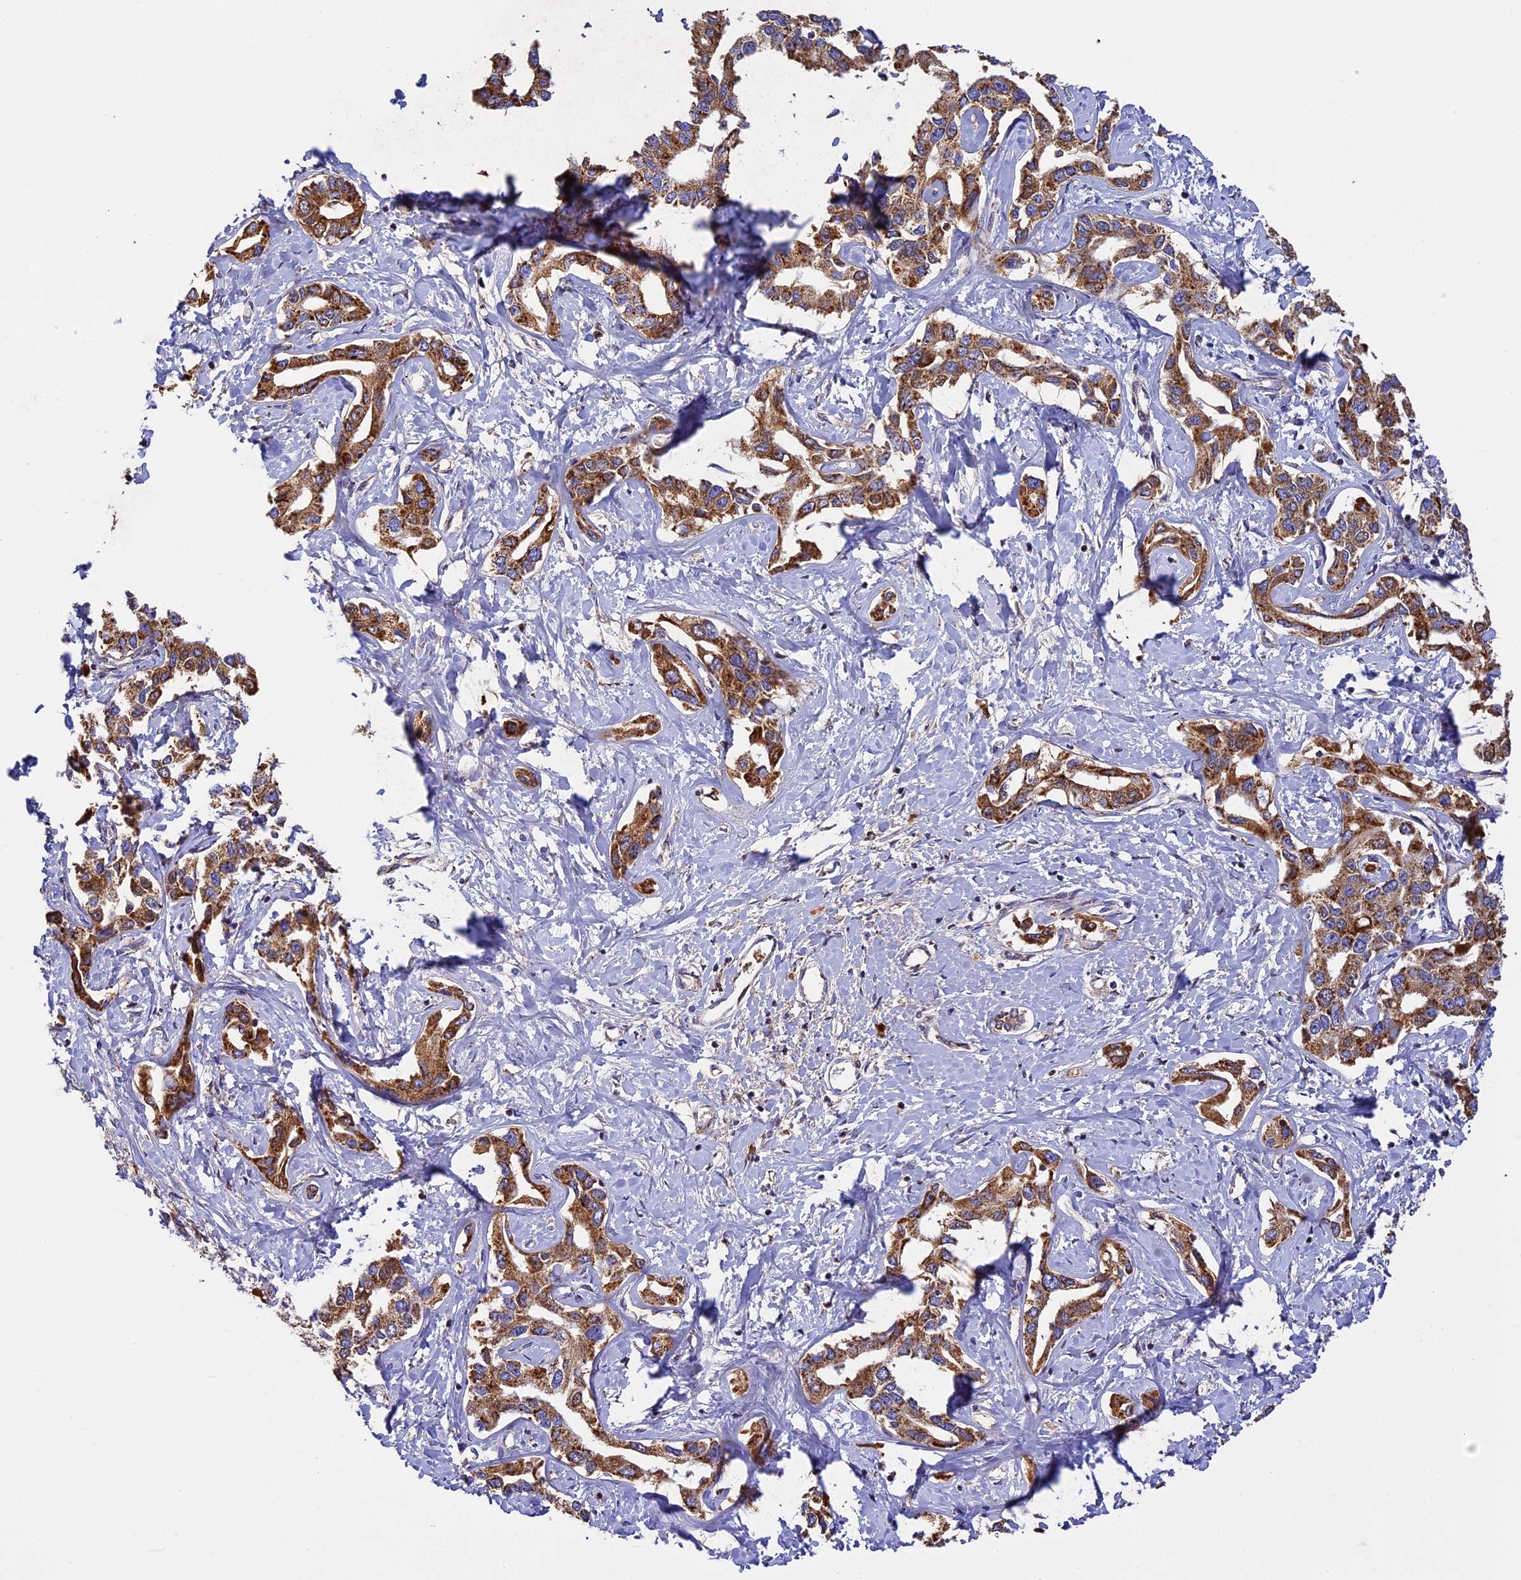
{"staining": {"intensity": "strong", "quantity": ">75%", "location": "cytoplasmic/membranous"}, "tissue": "liver cancer", "cell_type": "Tumor cells", "image_type": "cancer", "snomed": [{"axis": "morphology", "description": "Cholangiocarcinoma"}, {"axis": "topography", "description": "Liver"}], "caption": "This is an image of immunohistochemistry staining of cholangiocarcinoma (liver), which shows strong positivity in the cytoplasmic/membranous of tumor cells.", "gene": "OCEL1", "patient": {"sex": "male", "age": 59}}